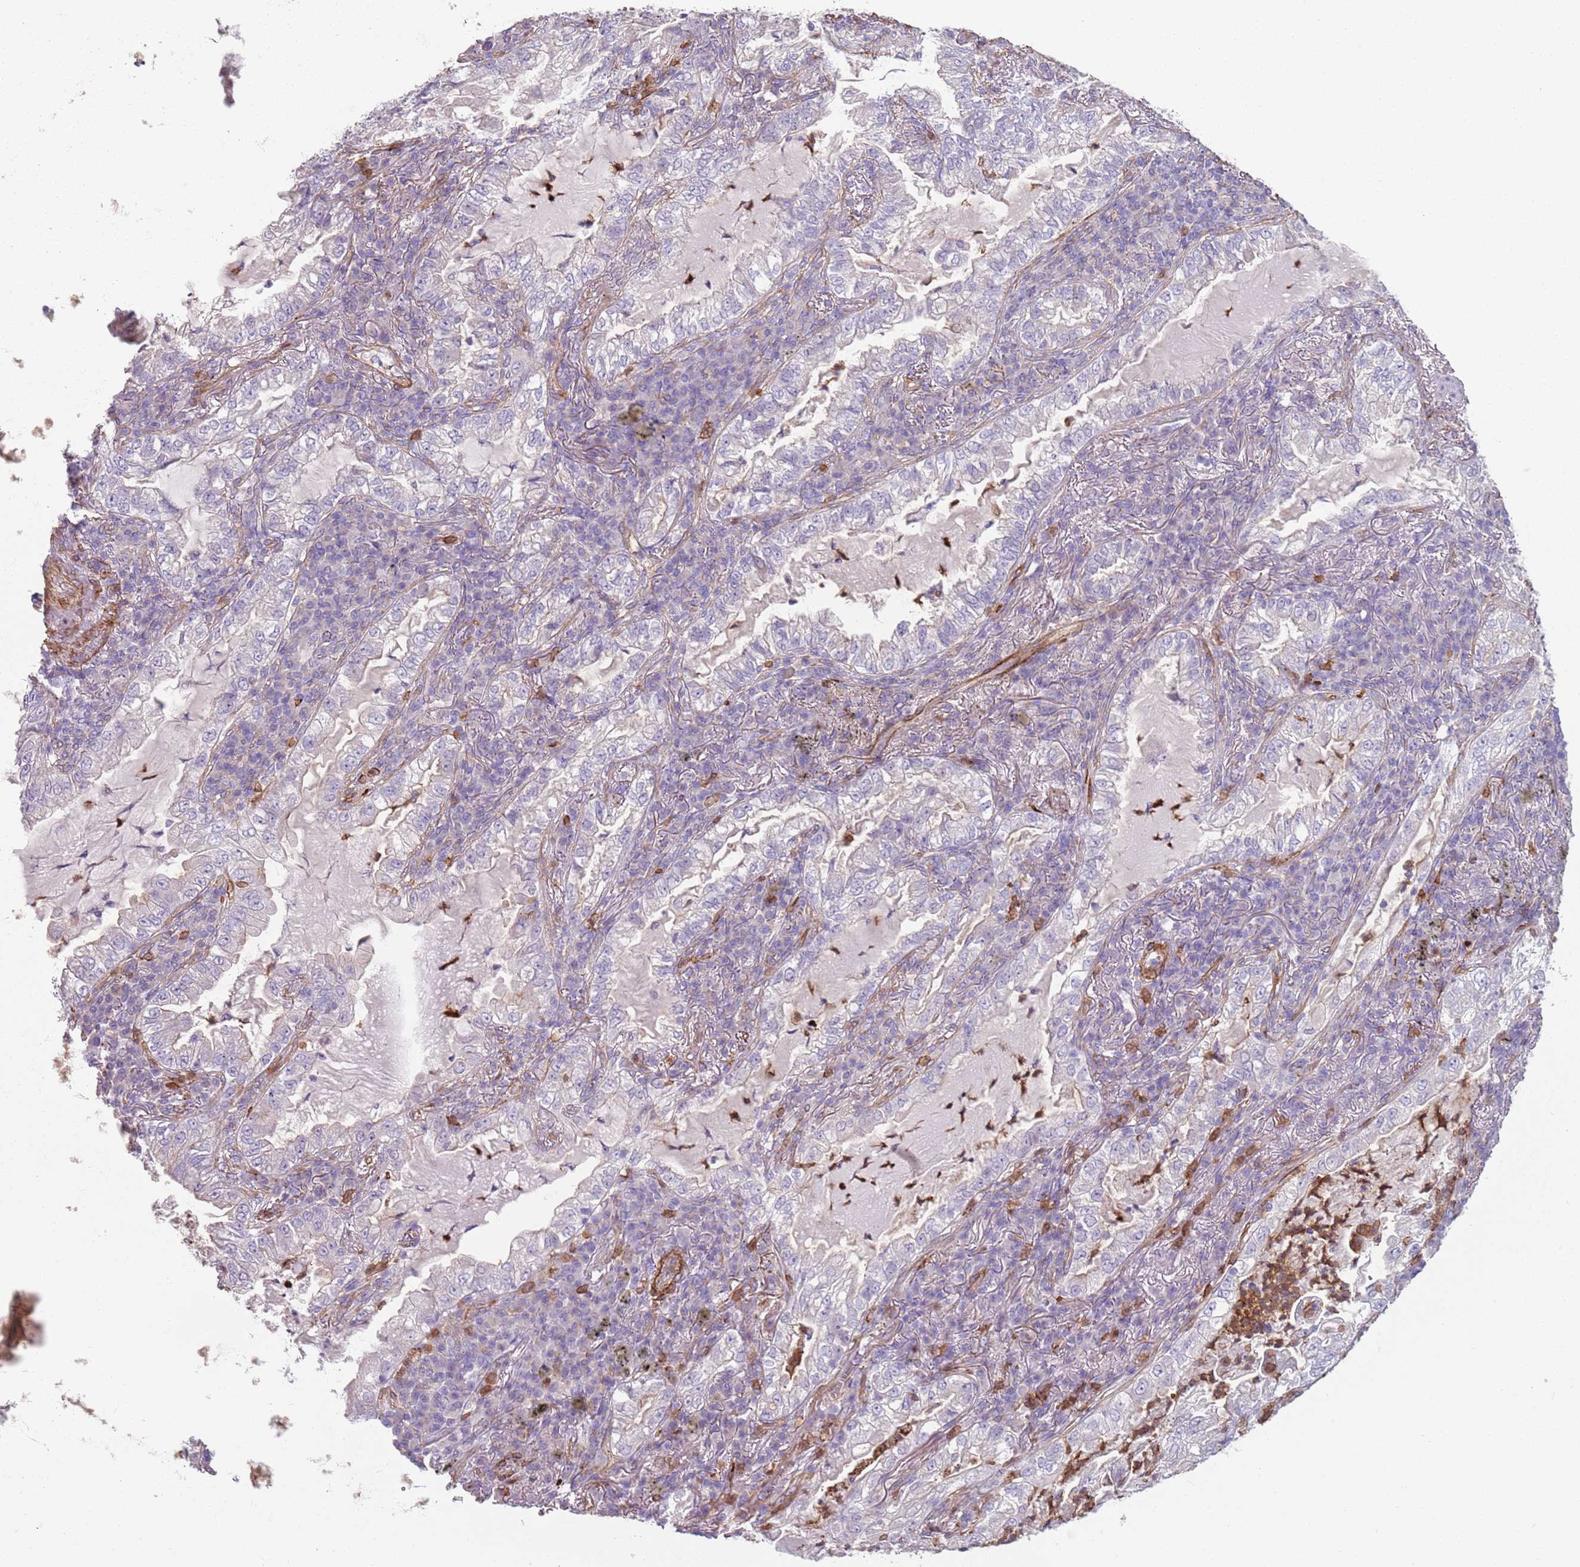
{"staining": {"intensity": "negative", "quantity": "none", "location": "none"}, "tissue": "lung cancer", "cell_type": "Tumor cells", "image_type": "cancer", "snomed": [{"axis": "morphology", "description": "Adenocarcinoma, NOS"}, {"axis": "topography", "description": "Lung"}], "caption": "This is an immunohistochemistry (IHC) histopathology image of lung cancer (adenocarcinoma). There is no staining in tumor cells.", "gene": "PHLPP2", "patient": {"sex": "female", "age": 73}}